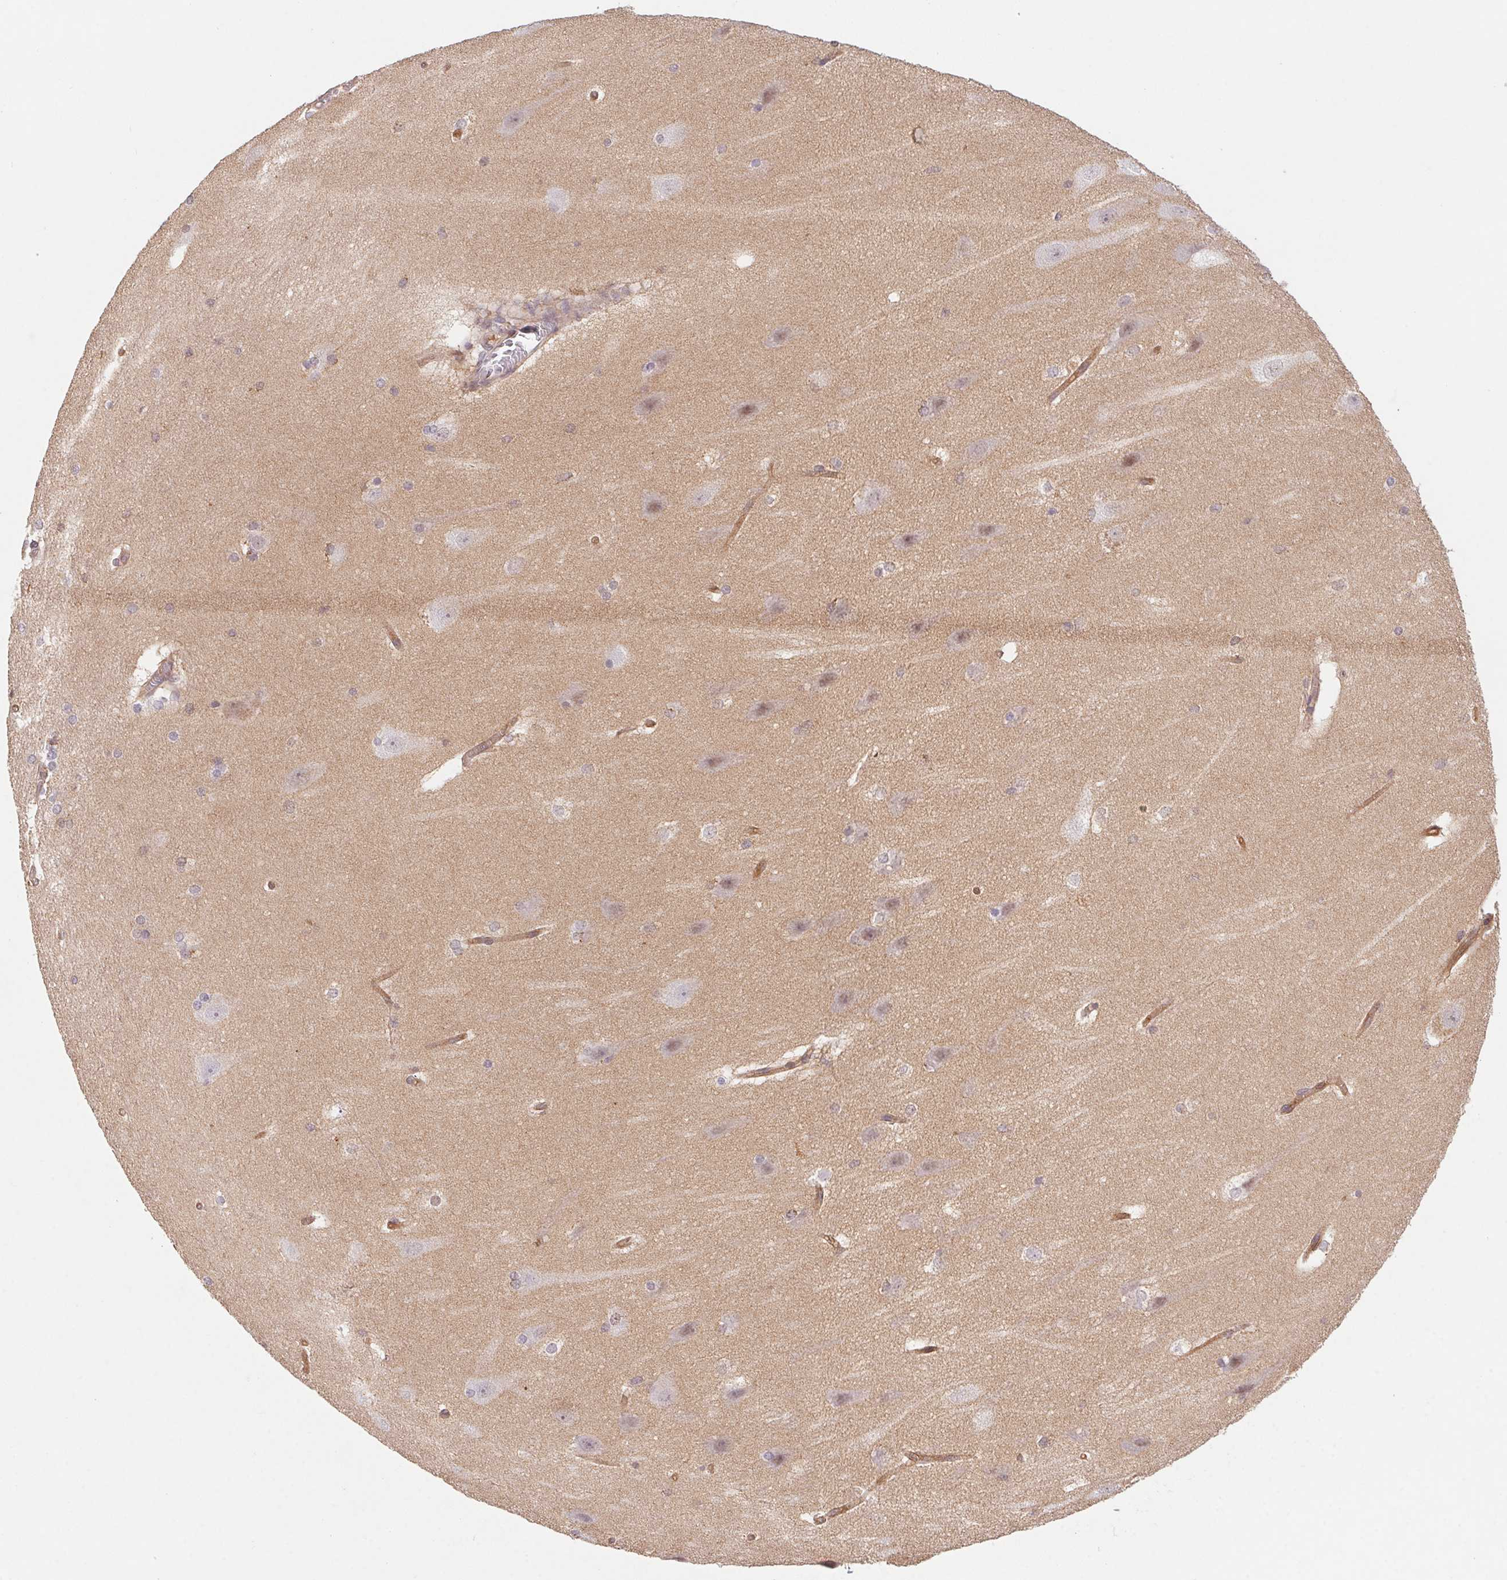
{"staining": {"intensity": "negative", "quantity": "none", "location": "none"}, "tissue": "hippocampus", "cell_type": "Glial cells", "image_type": "normal", "snomed": [{"axis": "morphology", "description": "Normal tissue, NOS"}, {"axis": "topography", "description": "Cerebral cortex"}, {"axis": "topography", "description": "Hippocampus"}], "caption": "IHC photomicrograph of unremarkable hippocampus: human hippocampus stained with DAB reveals no significant protein positivity in glial cells.", "gene": "SLC52A2", "patient": {"sex": "female", "age": 19}}